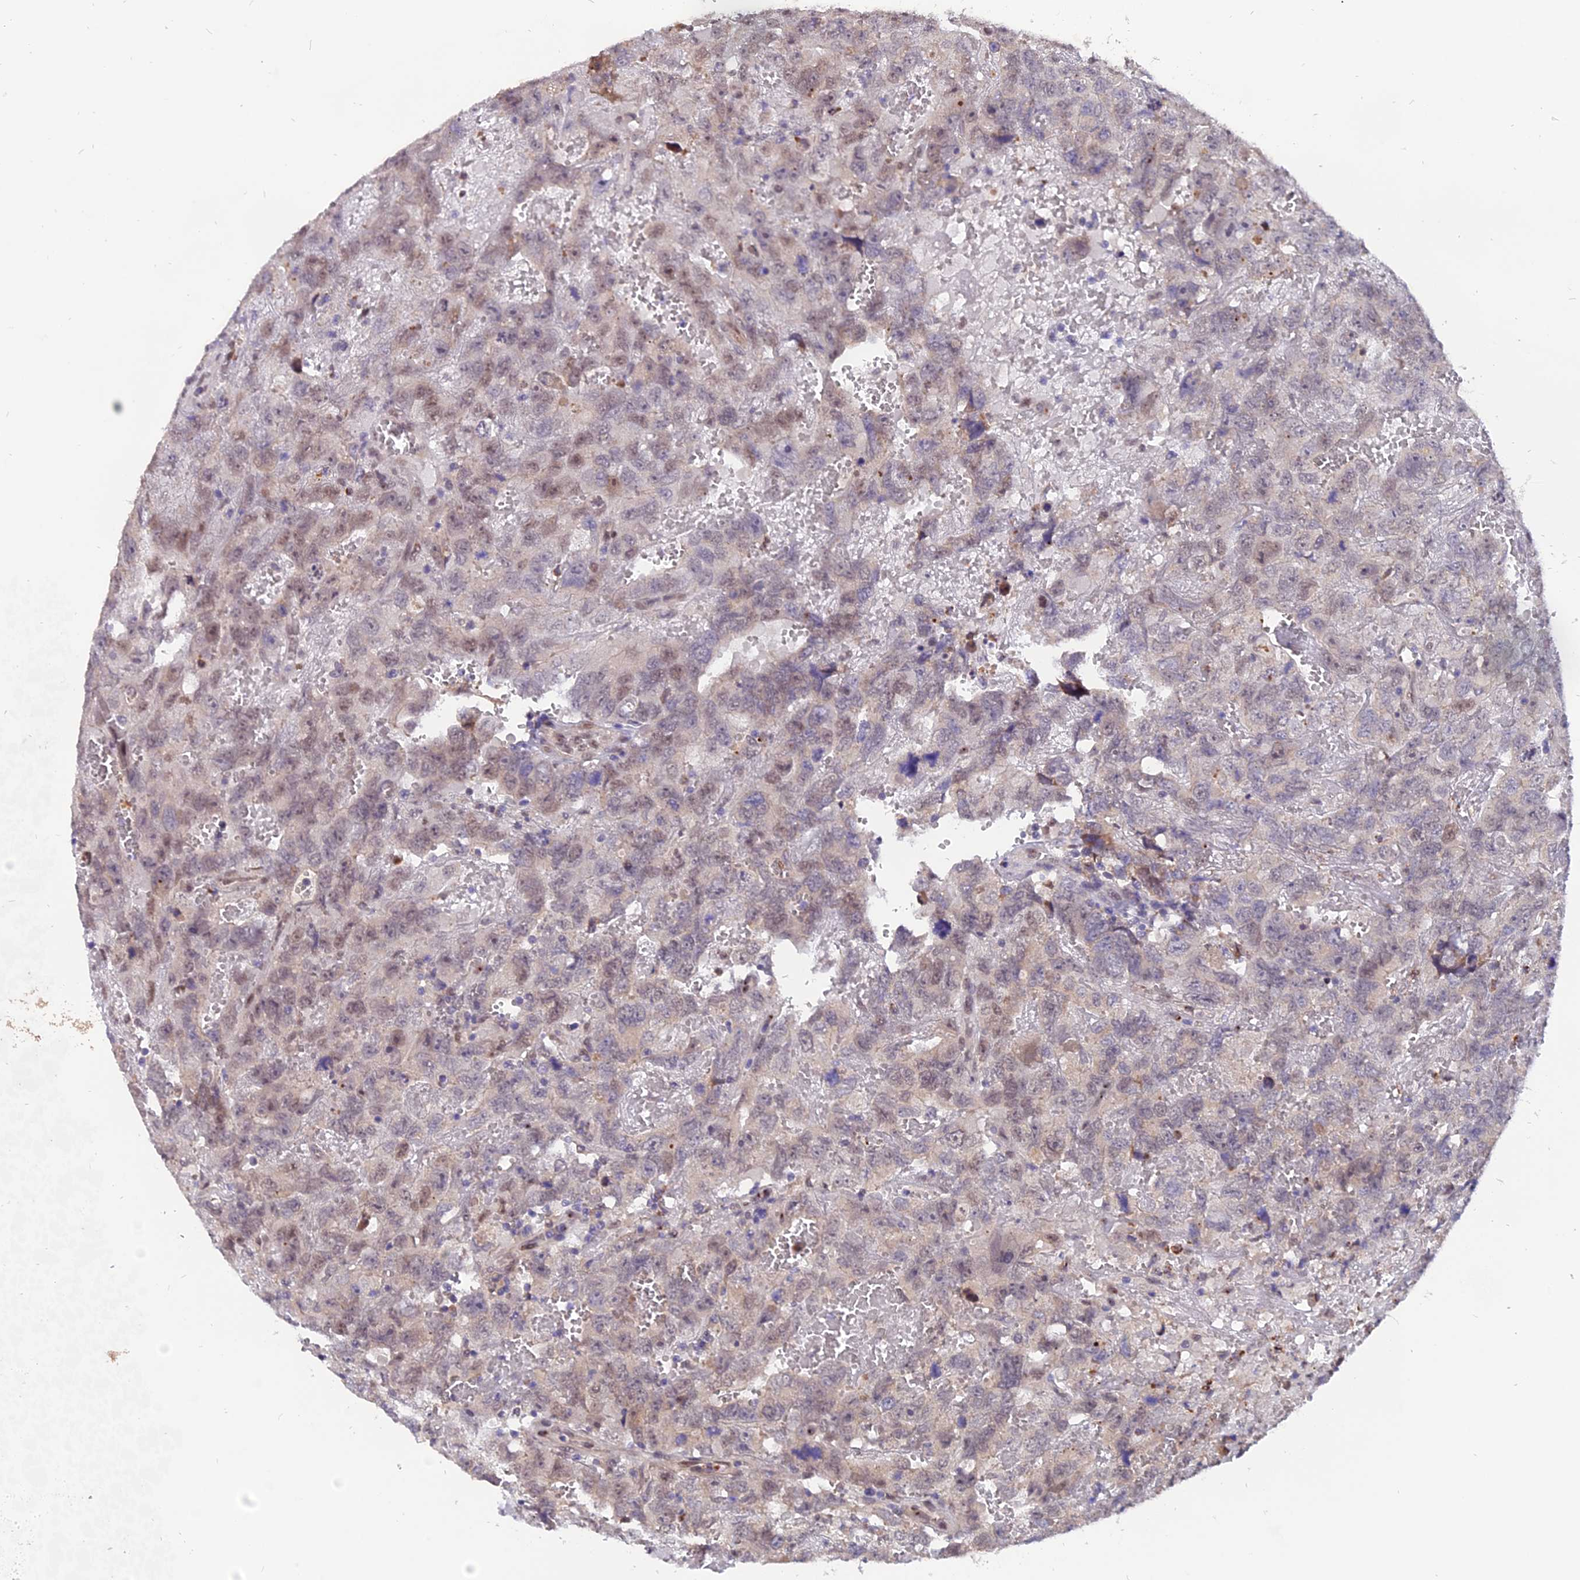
{"staining": {"intensity": "weak", "quantity": "25%-75%", "location": "nuclear"}, "tissue": "testis cancer", "cell_type": "Tumor cells", "image_type": "cancer", "snomed": [{"axis": "morphology", "description": "Carcinoma, Embryonal, NOS"}, {"axis": "topography", "description": "Testis"}], "caption": "This micrograph reveals testis embryonal carcinoma stained with immunohistochemistry to label a protein in brown. The nuclear of tumor cells show weak positivity for the protein. Nuclei are counter-stained blue.", "gene": "FAM118B", "patient": {"sex": "male", "age": 45}}